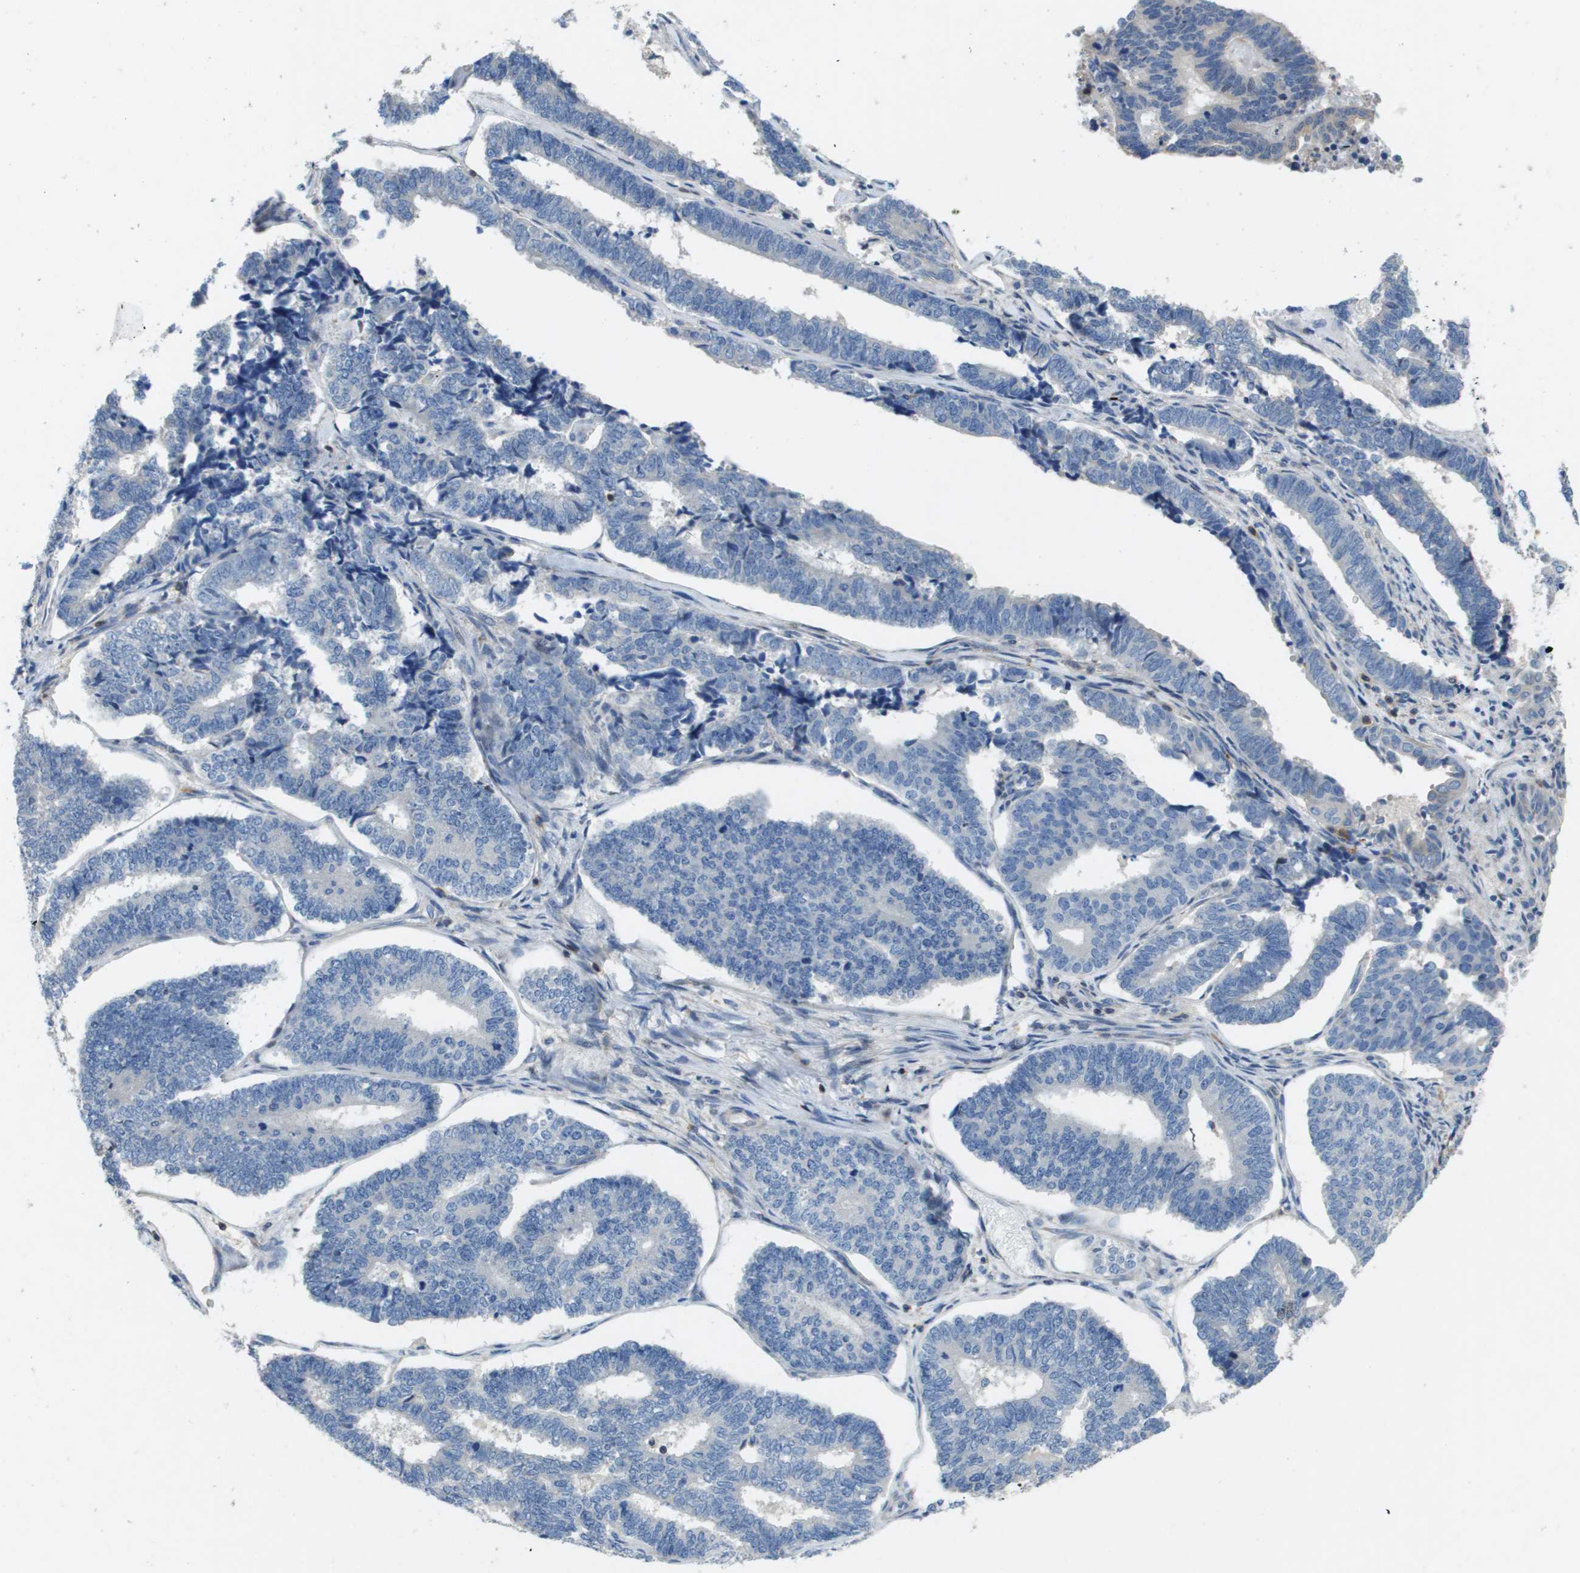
{"staining": {"intensity": "negative", "quantity": "none", "location": "none"}, "tissue": "endometrial cancer", "cell_type": "Tumor cells", "image_type": "cancer", "snomed": [{"axis": "morphology", "description": "Adenocarcinoma, NOS"}, {"axis": "topography", "description": "Endometrium"}], "caption": "Immunohistochemistry micrograph of endometrial cancer stained for a protein (brown), which displays no staining in tumor cells. The staining is performed using DAB (3,3'-diaminobenzidine) brown chromogen with nuclei counter-stained in using hematoxylin.", "gene": "SCN4B", "patient": {"sex": "female", "age": 70}}